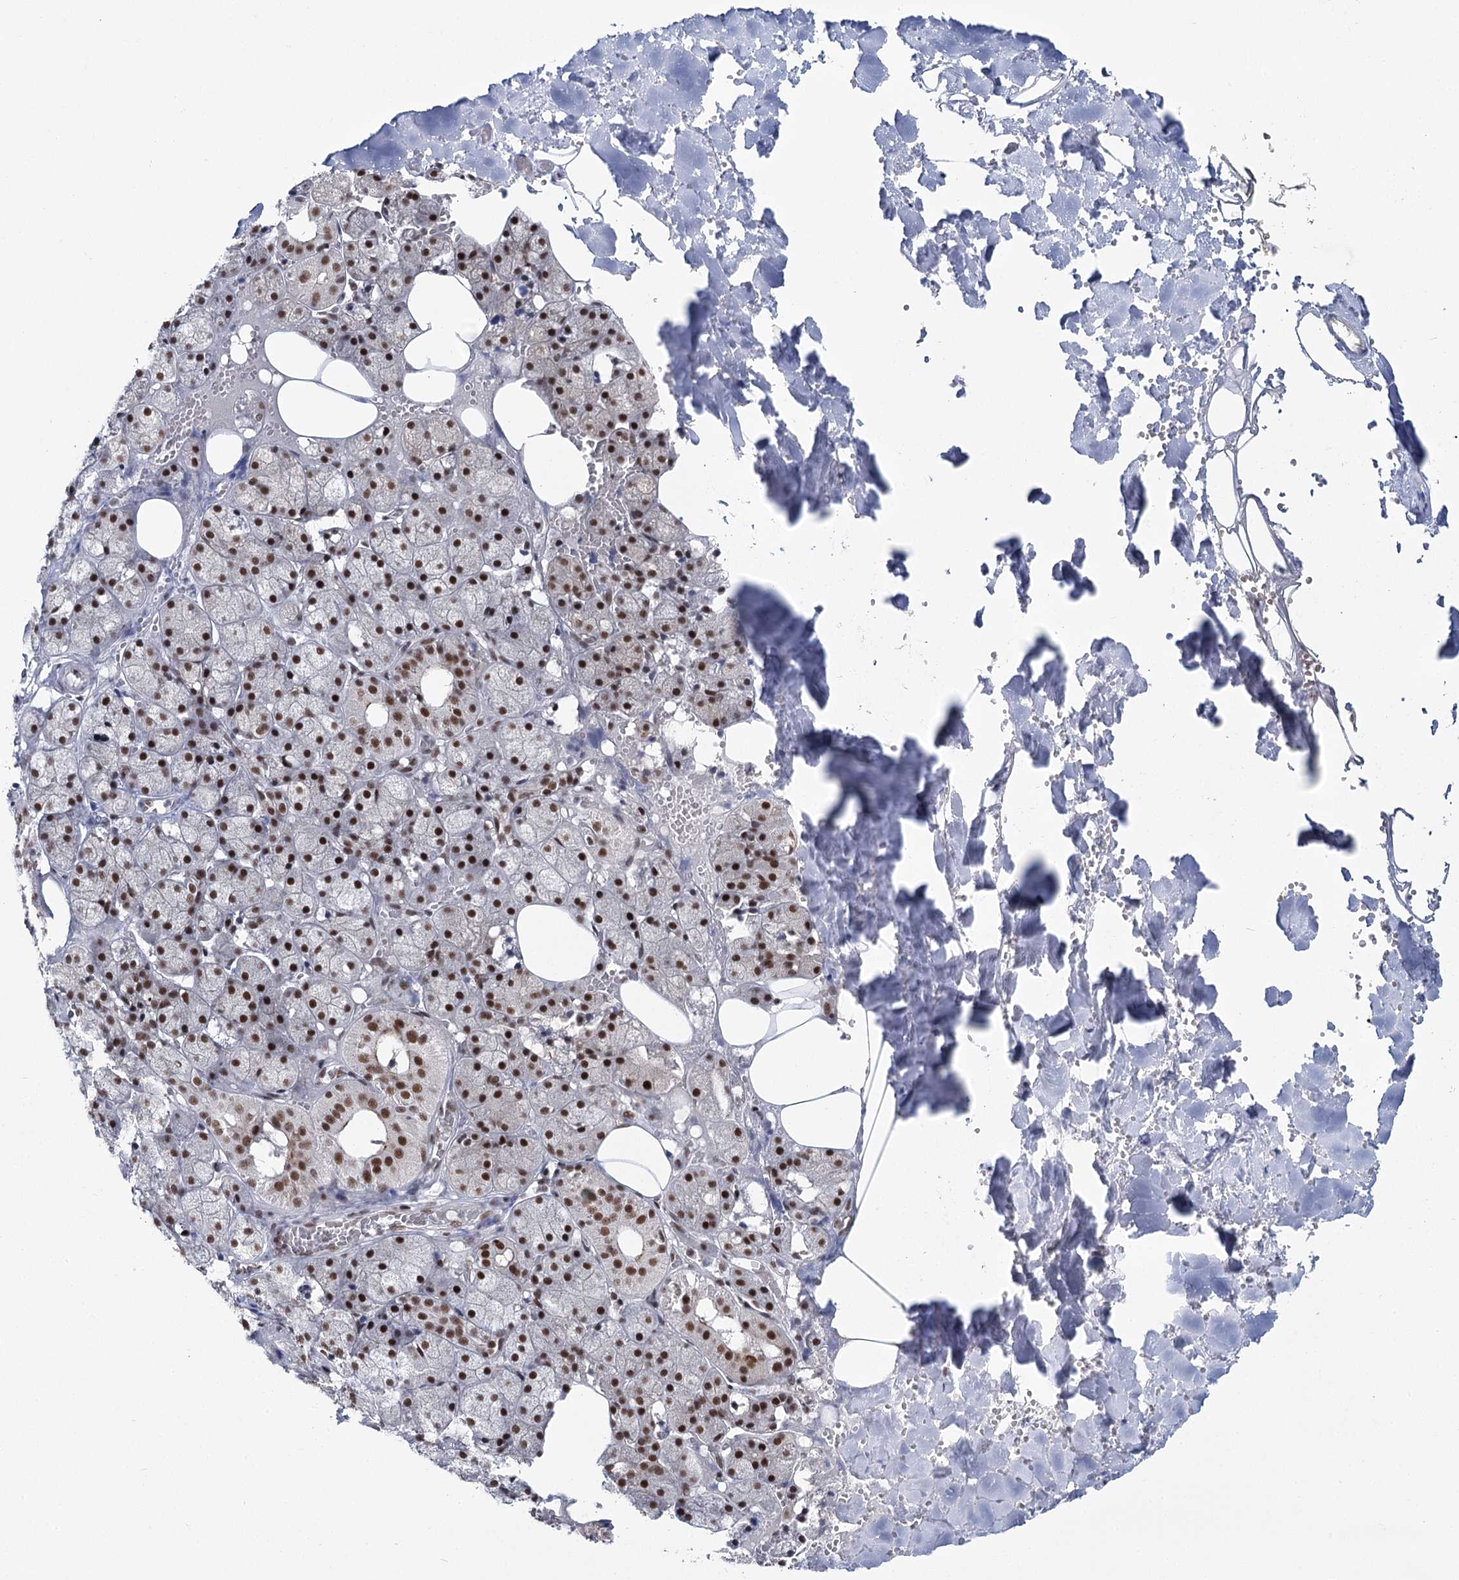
{"staining": {"intensity": "strong", "quantity": ">75%", "location": "nuclear"}, "tissue": "salivary gland", "cell_type": "Glandular cells", "image_type": "normal", "snomed": [{"axis": "morphology", "description": "Normal tissue, NOS"}, {"axis": "topography", "description": "Salivary gland"}], "caption": "Strong nuclear protein positivity is seen in about >75% of glandular cells in salivary gland. The staining is performed using DAB brown chromogen to label protein expression. The nuclei are counter-stained blue using hematoxylin.", "gene": "SCAF8", "patient": {"sex": "male", "age": 62}}